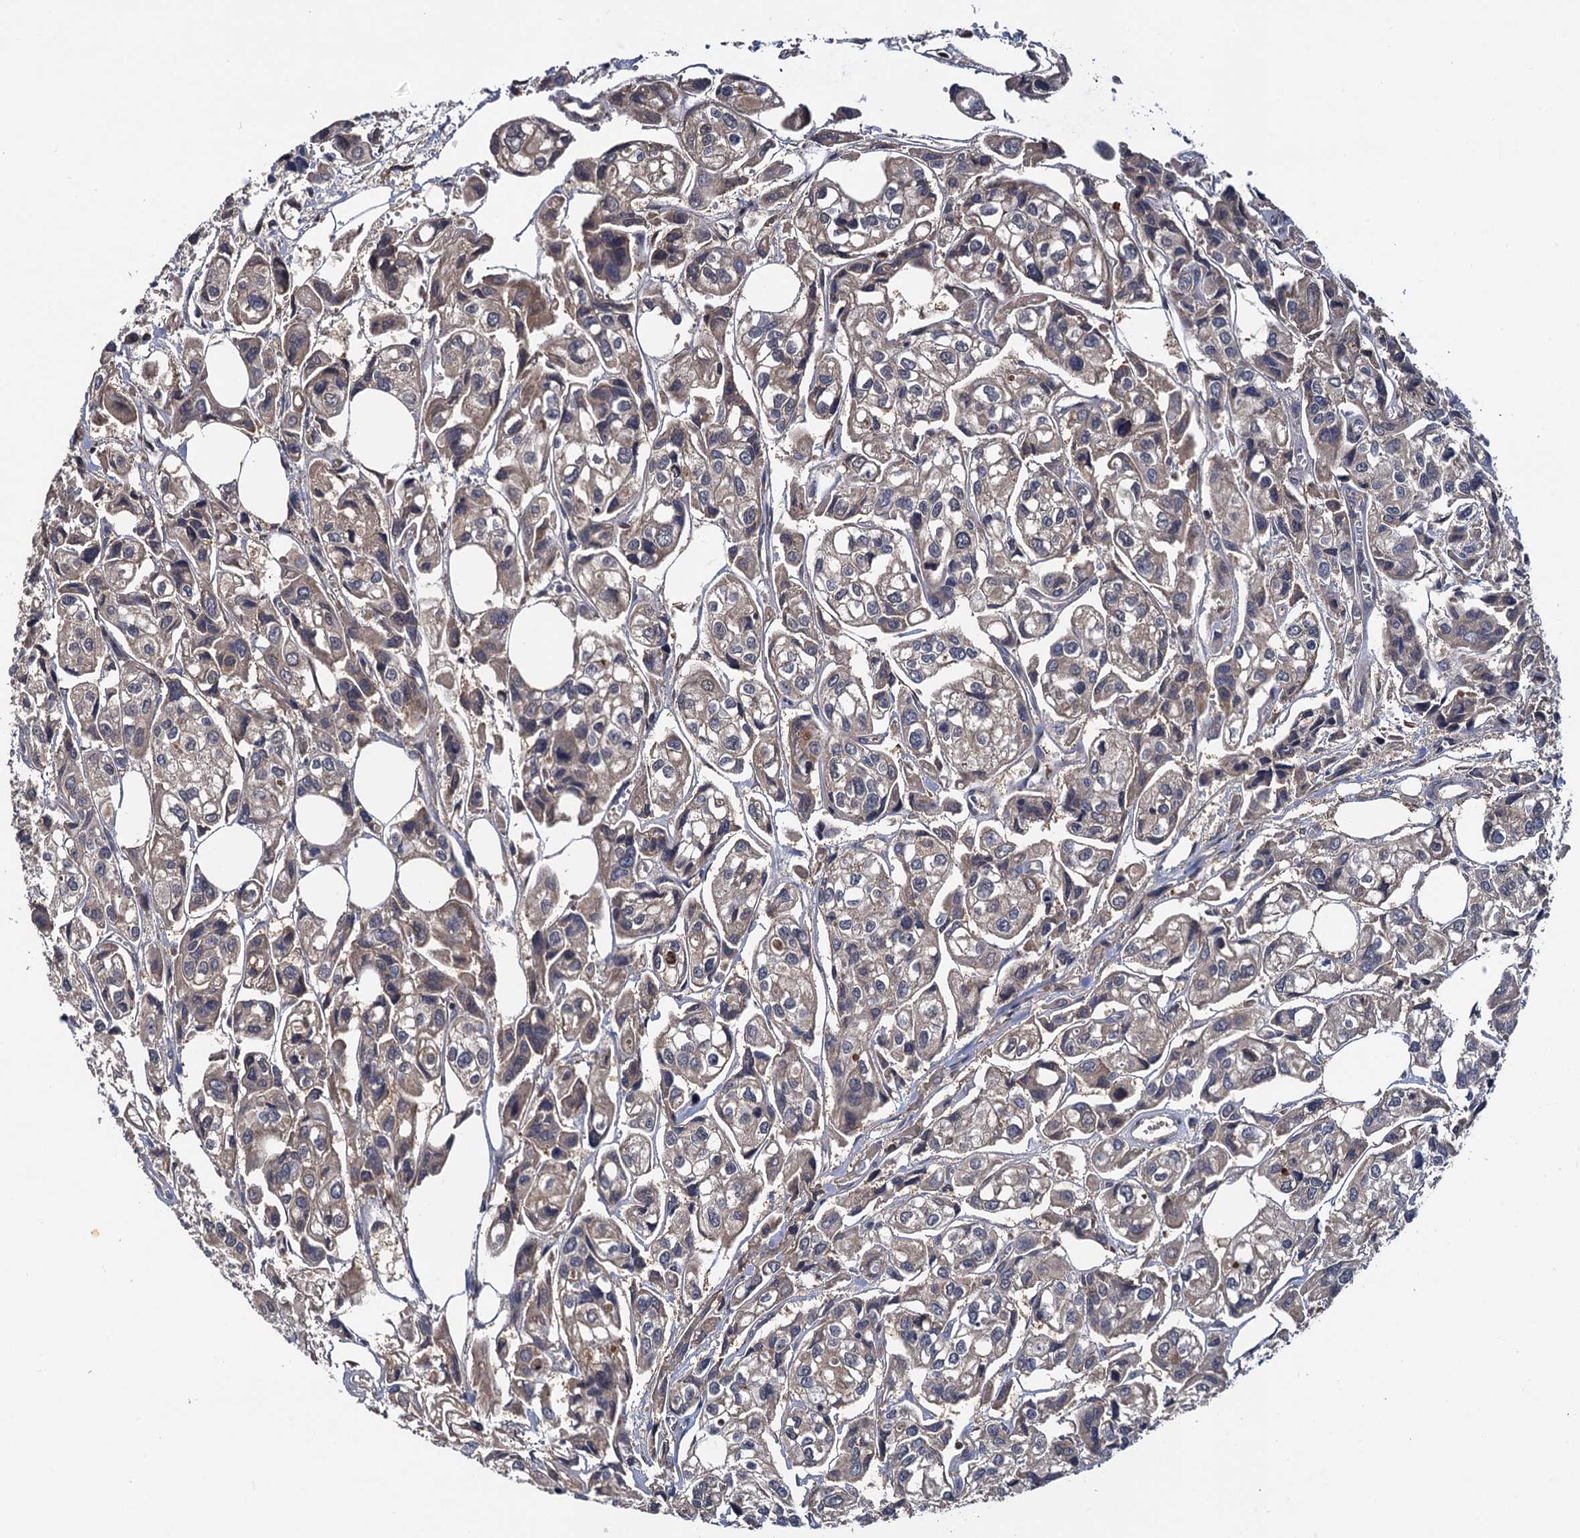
{"staining": {"intensity": "weak", "quantity": "25%-75%", "location": "cytoplasmic/membranous"}, "tissue": "urothelial cancer", "cell_type": "Tumor cells", "image_type": "cancer", "snomed": [{"axis": "morphology", "description": "Urothelial carcinoma, High grade"}, {"axis": "topography", "description": "Urinary bladder"}], "caption": "High-grade urothelial carcinoma was stained to show a protein in brown. There is low levels of weak cytoplasmic/membranous staining in about 25%-75% of tumor cells. Nuclei are stained in blue.", "gene": "SELENOP", "patient": {"sex": "male", "age": 67}}